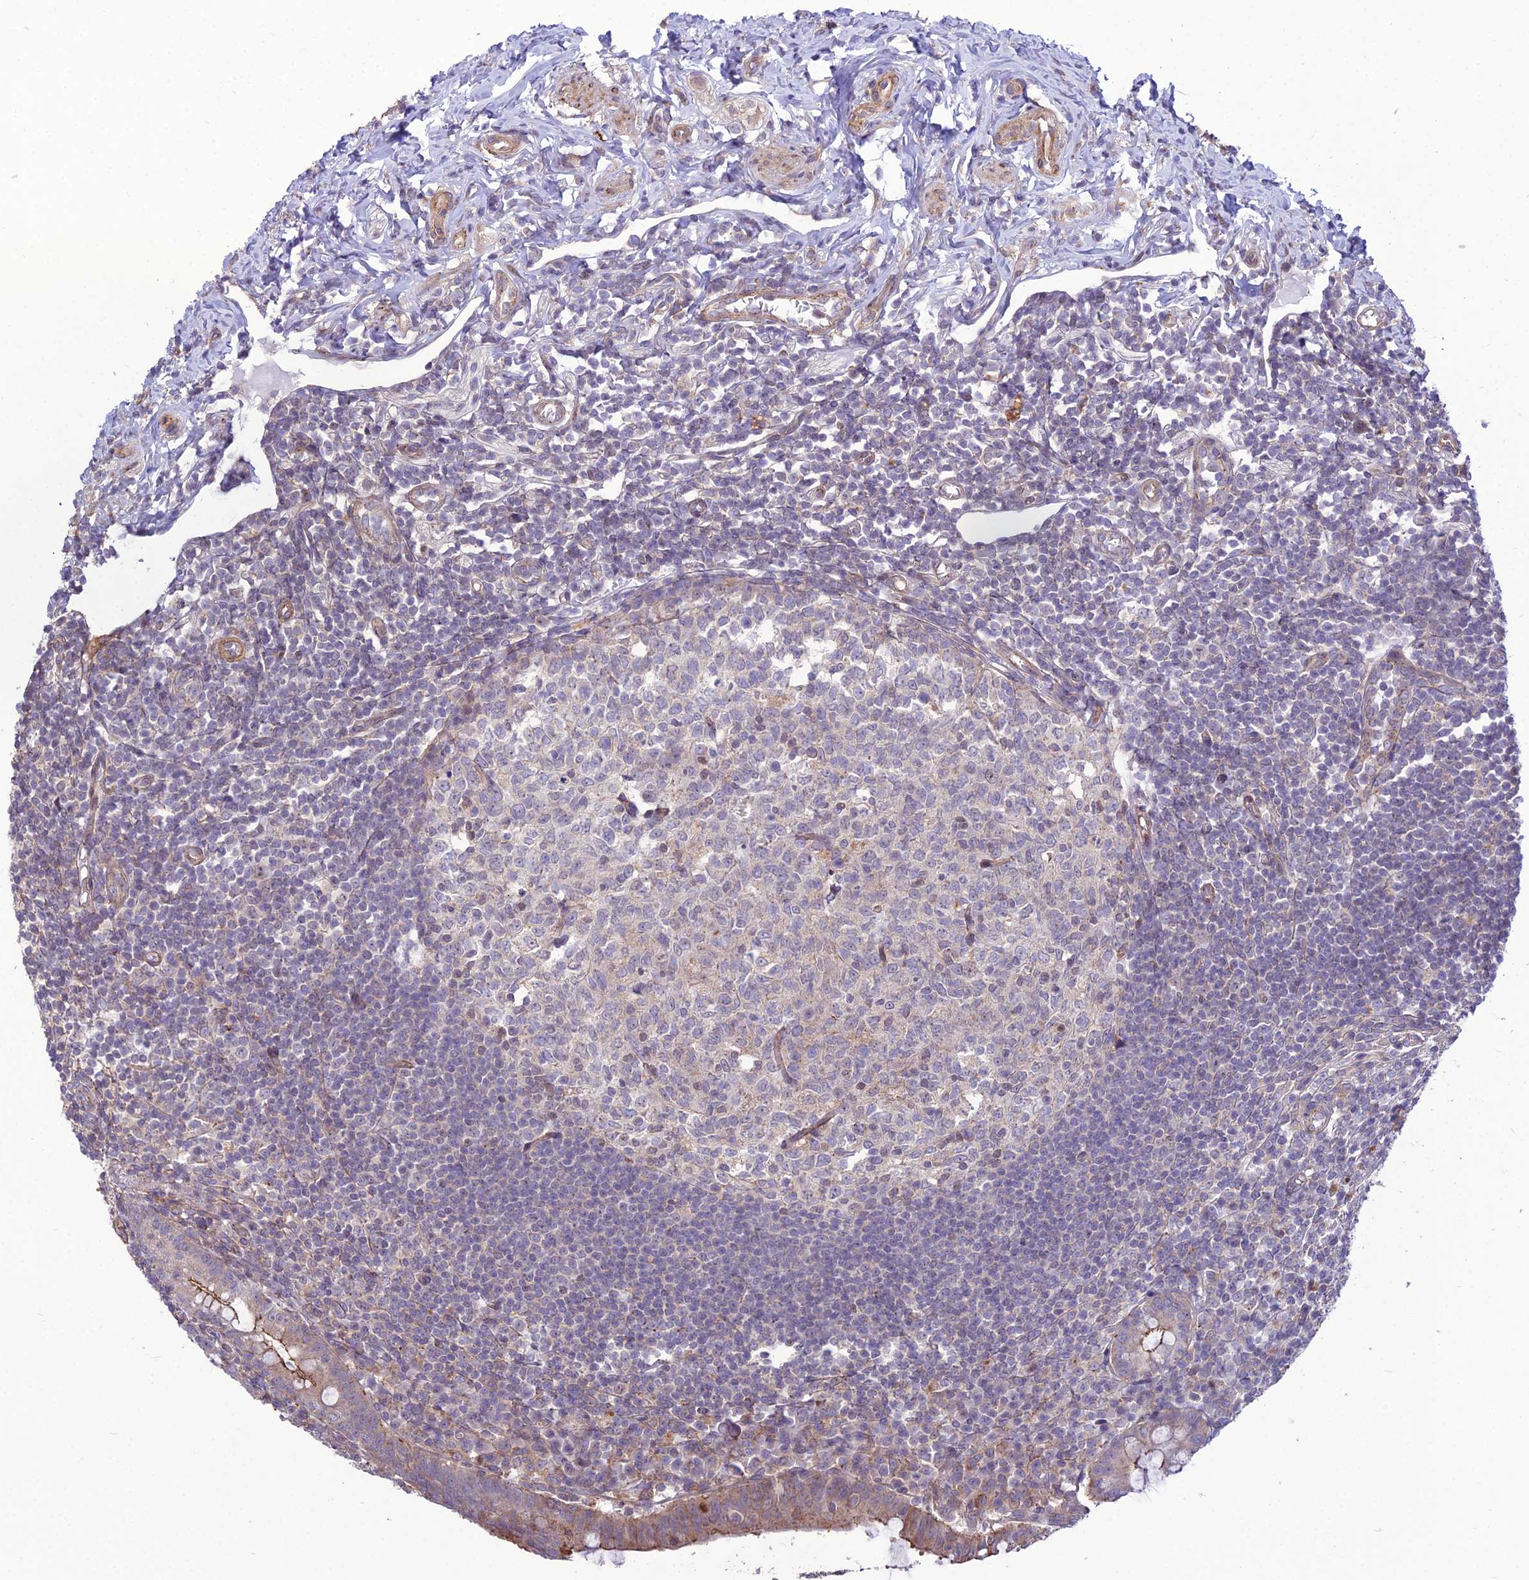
{"staining": {"intensity": "moderate", "quantity": "25%-75%", "location": "cytoplasmic/membranous"}, "tissue": "appendix", "cell_type": "Glandular cells", "image_type": "normal", "snomed": [{"axis": "morphology", "description": "Normal tissue, NOS"}, {"axis": "topography", "description": "Appendix"}], "caption": "DAB (3,3'-diaminobenzidine) immunohistochemical staining of normal human appendix displays moderate cytoplasmic/membranous protein positivity in about 25%-75% of glandular cells.", "gene": "TSPYL2", "patient": {"sex": "female", "age": 33}}